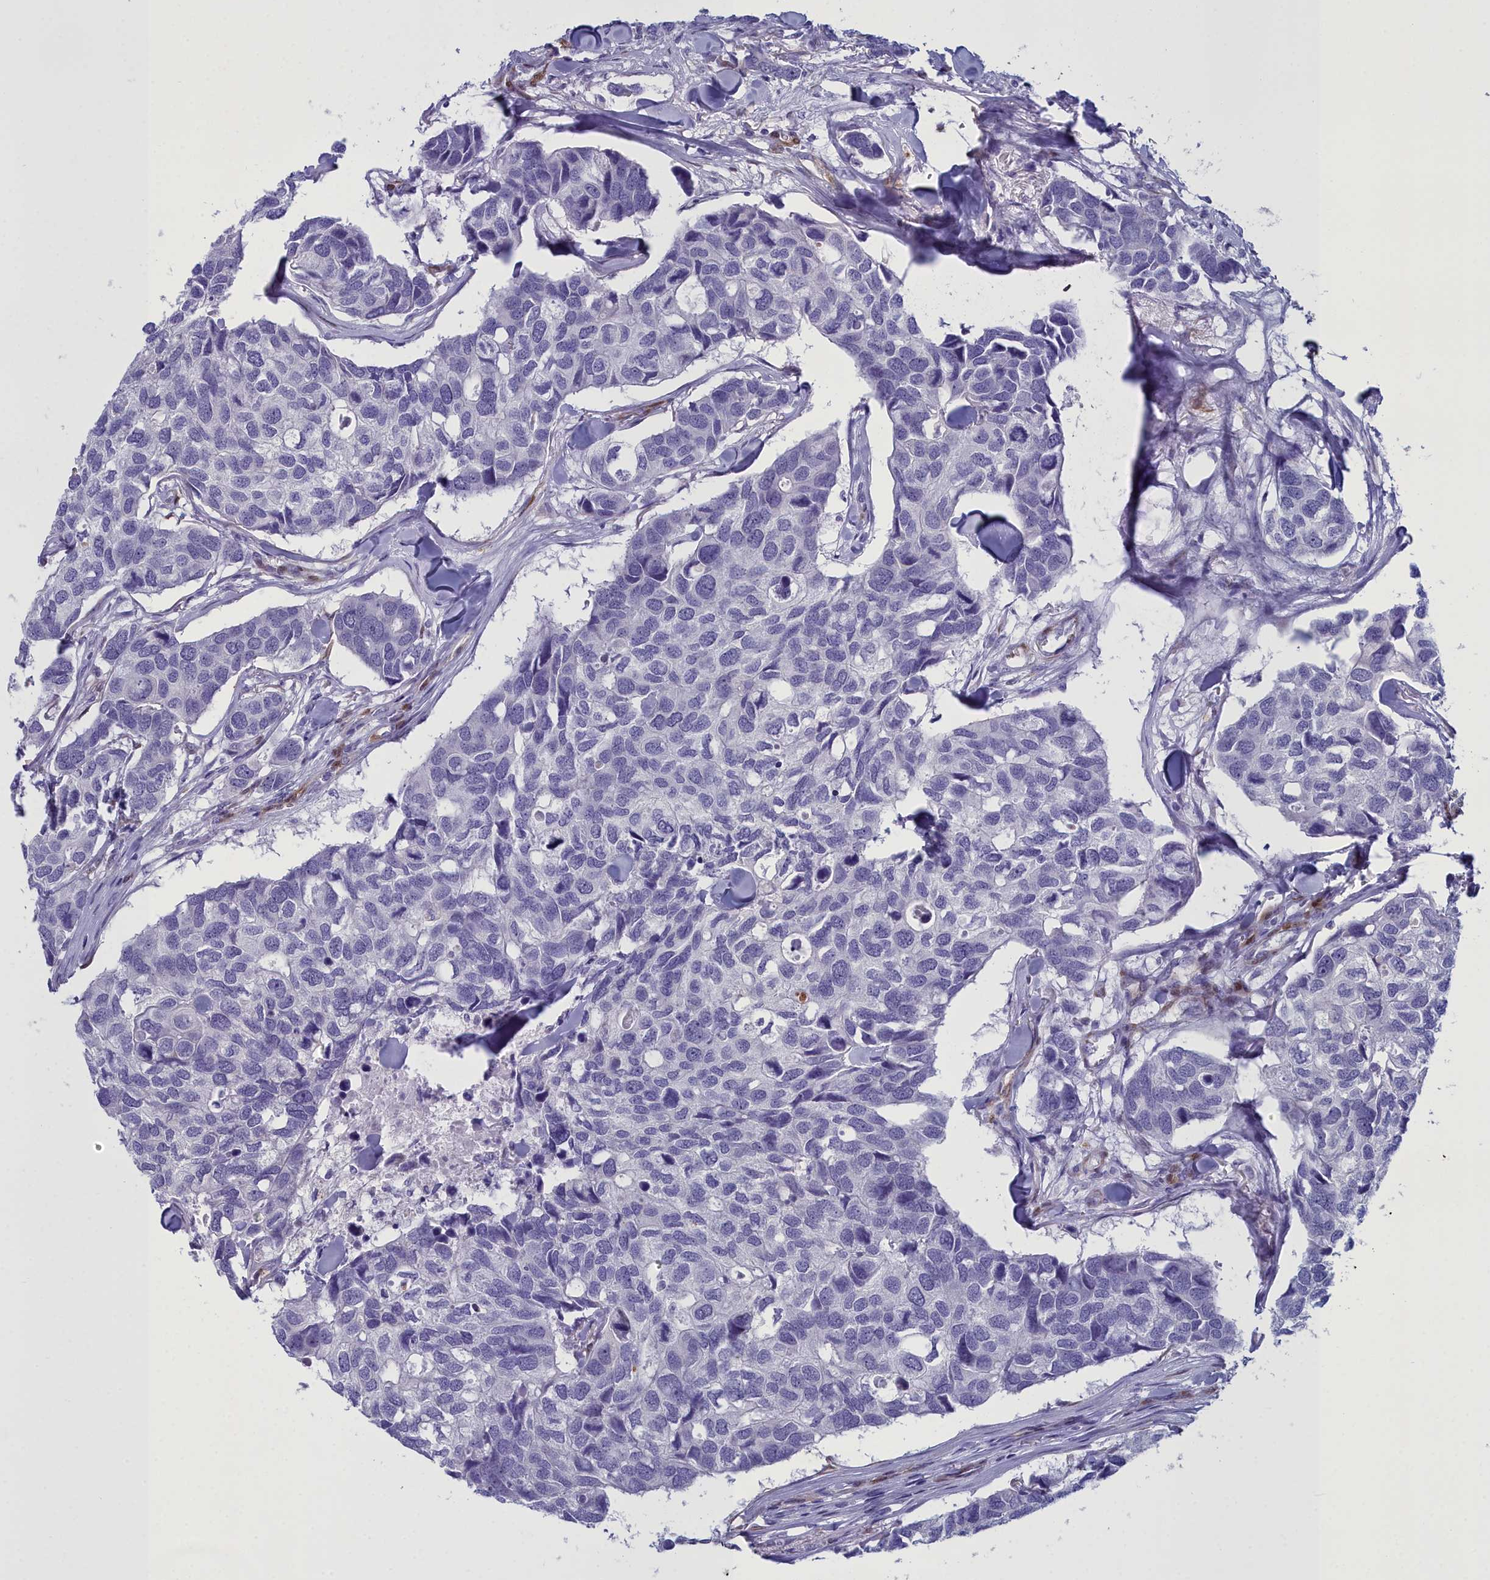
{"staining": {"intensity": "negative", "quantity": "none", "location": "none"}, "tissue": "breast cancer", "cell_type": "Tumor cells", "image_type": "cancer", "snomed": [{"axis": "morphology", "description": "Duct carcinoma"}, {"axis": "topography", "description": "Breast"}], "caption": "IHC of human breast cancer reveals no positivity in tumor cells.", "gene": "PPP1R14A", "patient": {"sex": "female", "age": 83}}